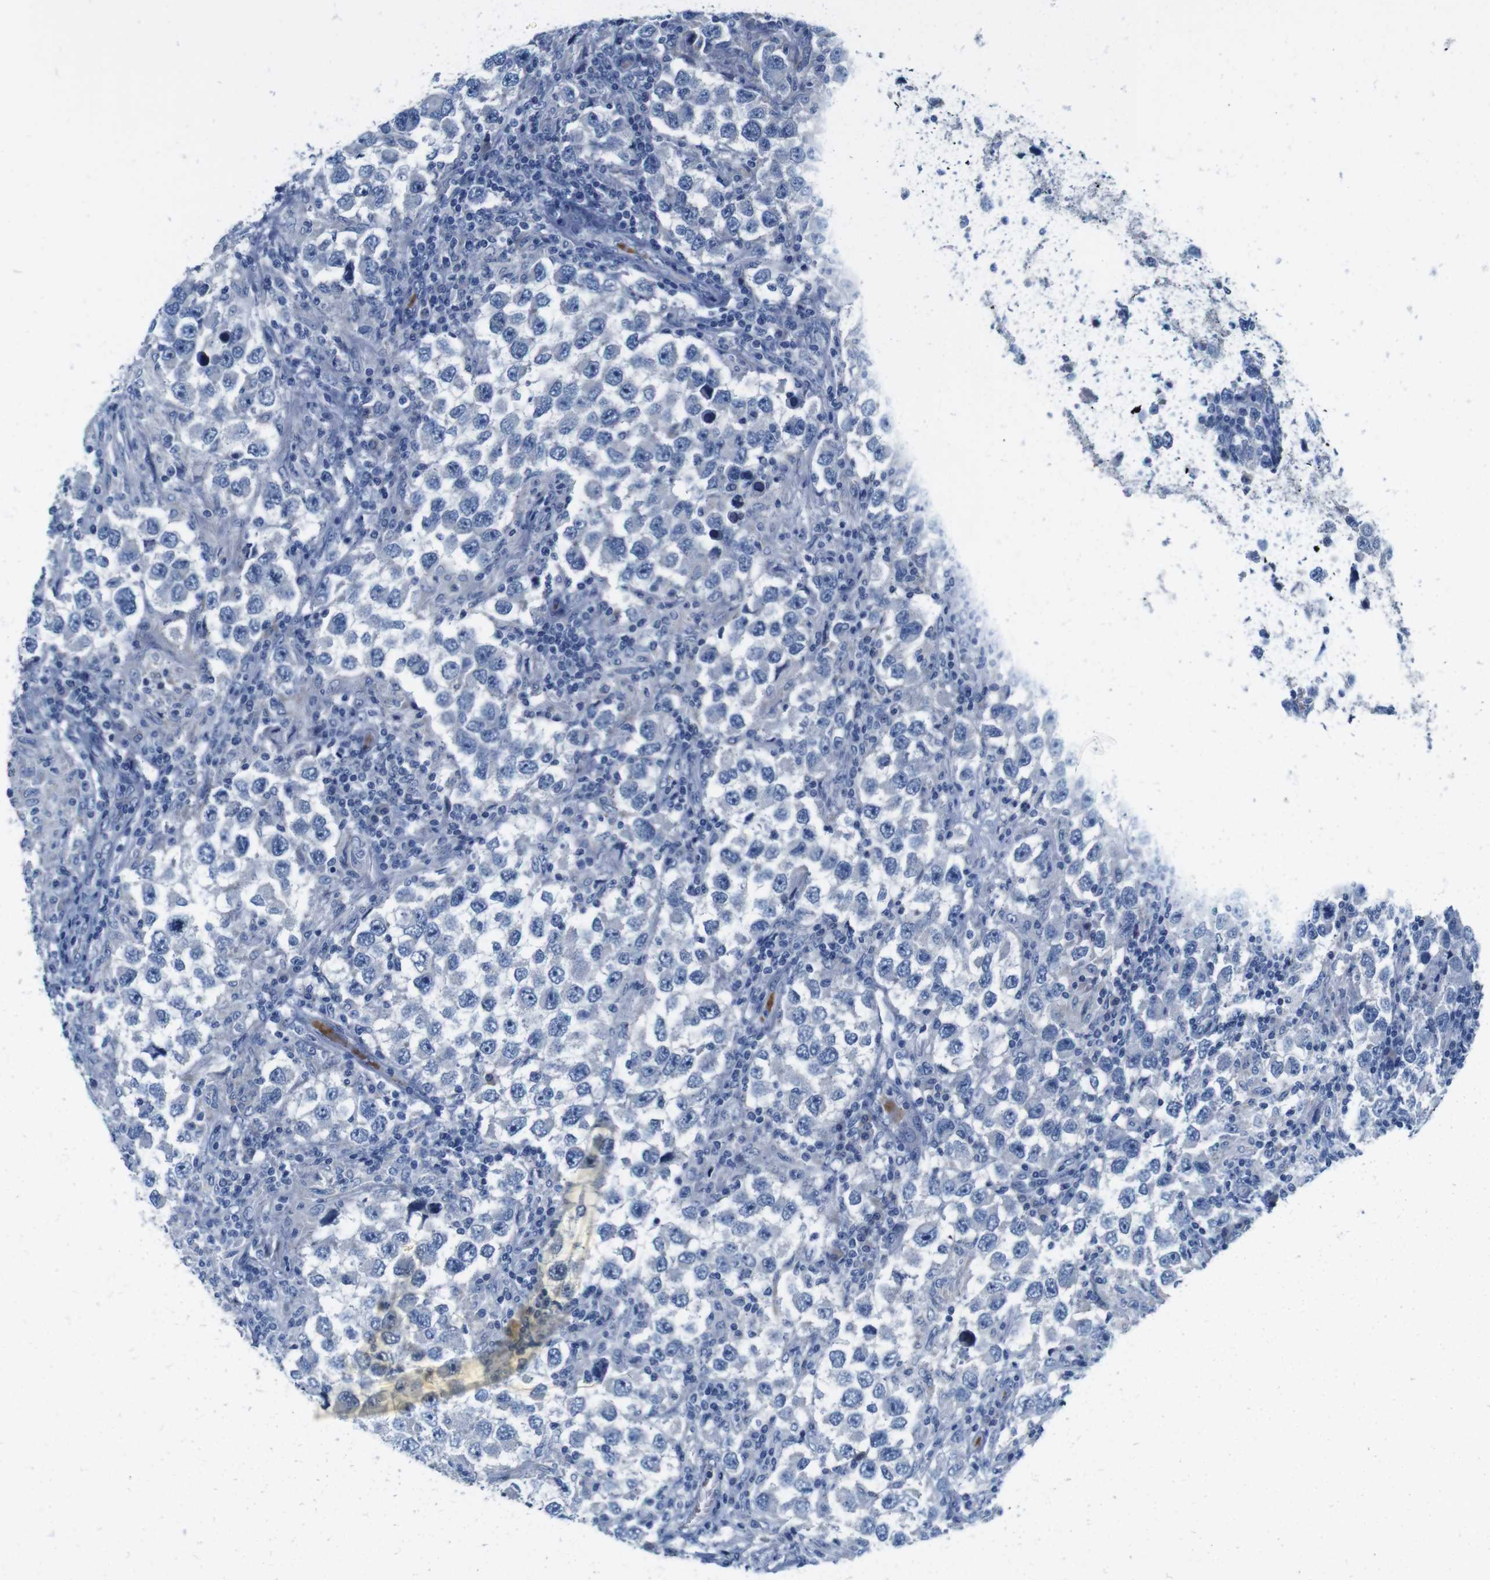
{"staining": {"intensity": "negative", "quantity": "none", "location": "none"}, "tissue": "testis cancer", "cell_type": "Tumor cells", "image_type": "cancer", "snomed": [{"axis": "morphology", "description": "Carcinoma, Embryonal, NOS"}, {"axis": "topography", "description": "Testis"}], "caption": "This is an immunohistochemistry (IHC) photomicrograph of human testis embryonal carcinoma. There is no staining in tumor cells.", "gene": "IGSF8", "patient": {"sex": "male", "age": 21}}